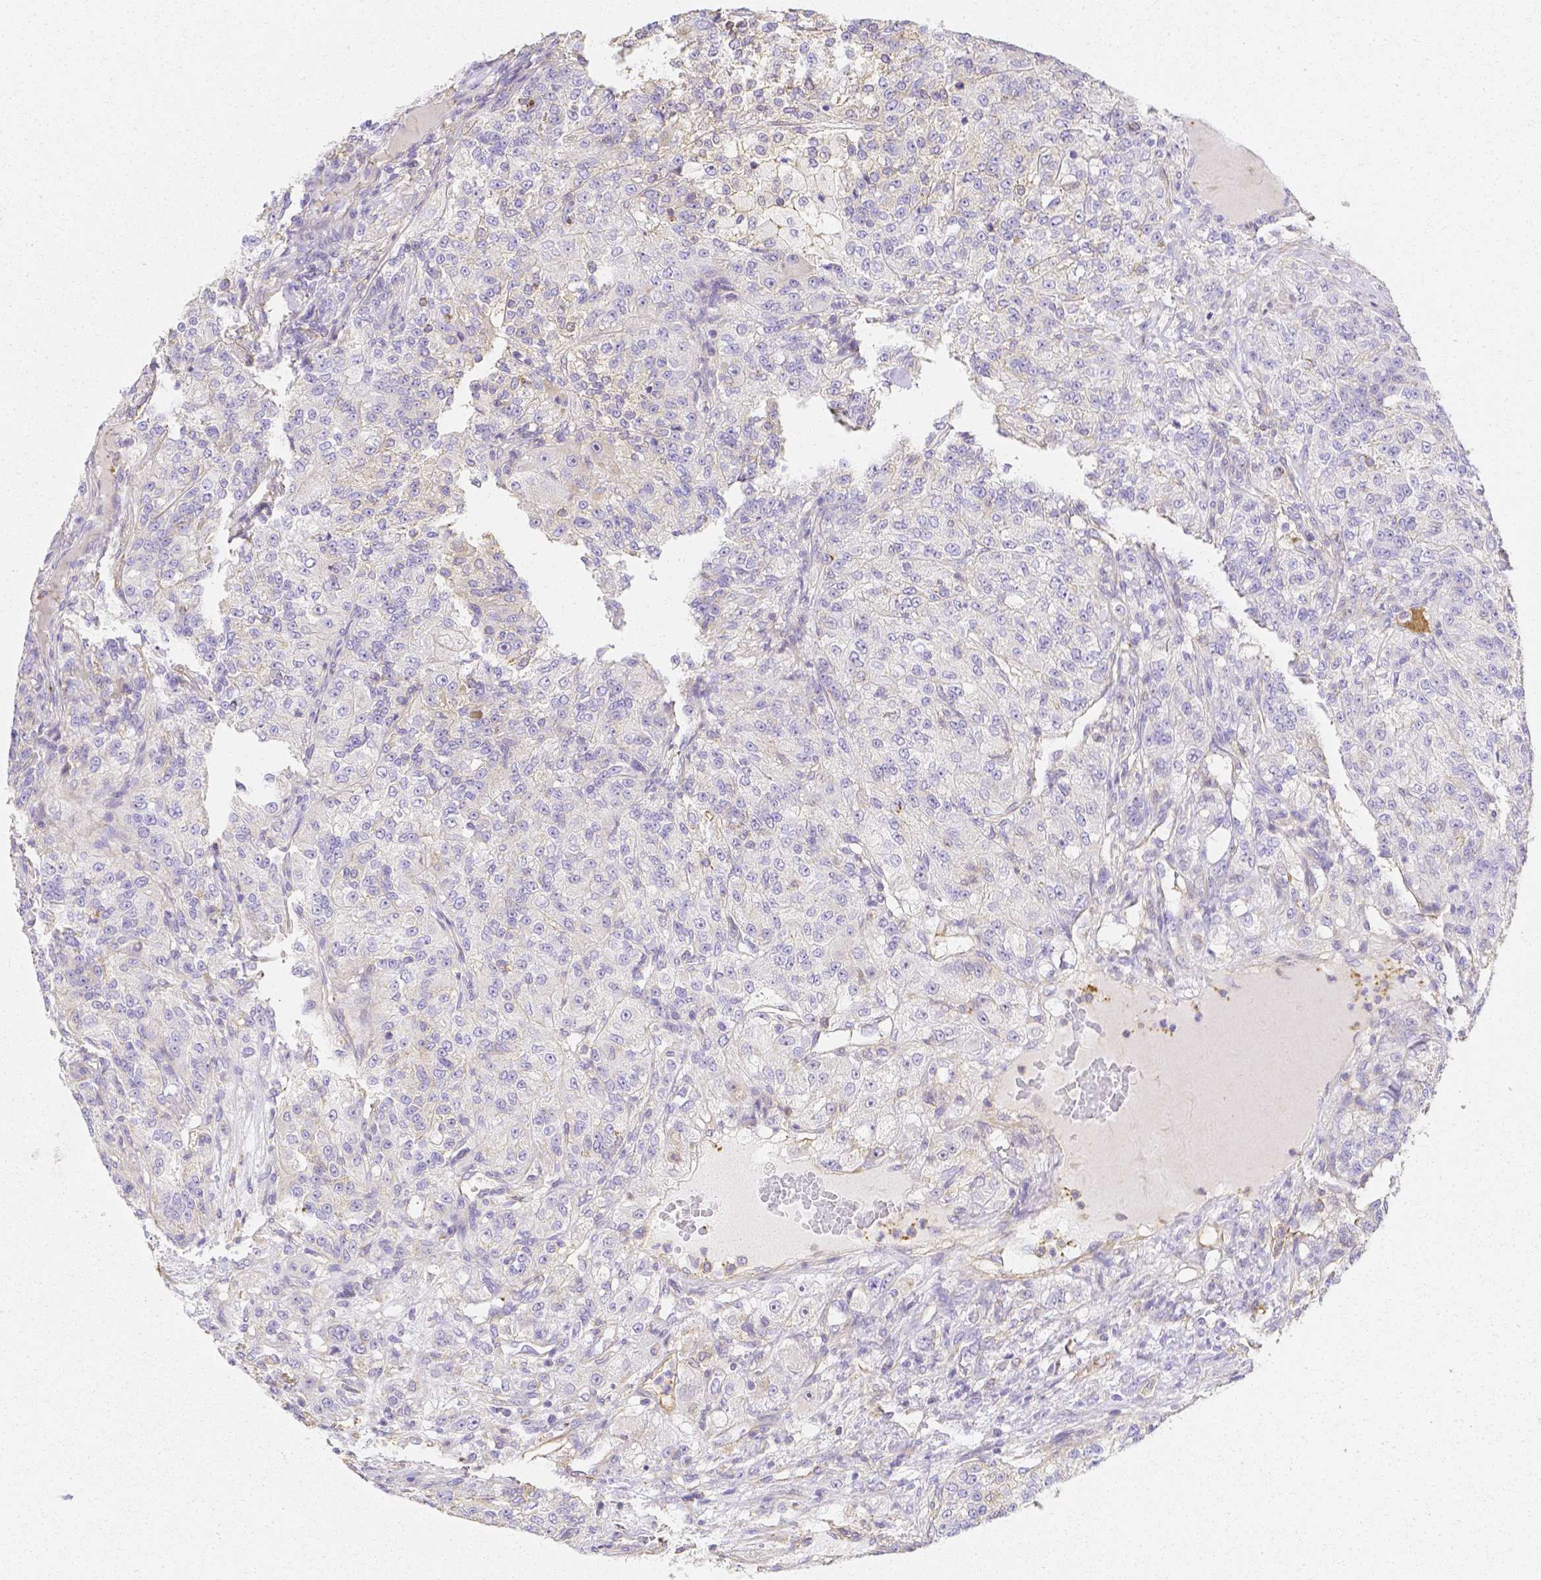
{"staining": {"intensity": "negative", "quantity": "none", "location": "none"}, "tissue": "renal cancer", "cell_type": "Tumor cells", "image_type": "cancer", "snomed": [{"axis": "morphology", "description": "Adenocarcinoma, NOS"}, {"axis": "topography", "description": "Kidney"}], "caption": "The micrograph exhibits no staining of tumor cells in adenocarcinoma (renal).", "gene": "ASAH2", "patient": {"sex": "female", "age": 63}}